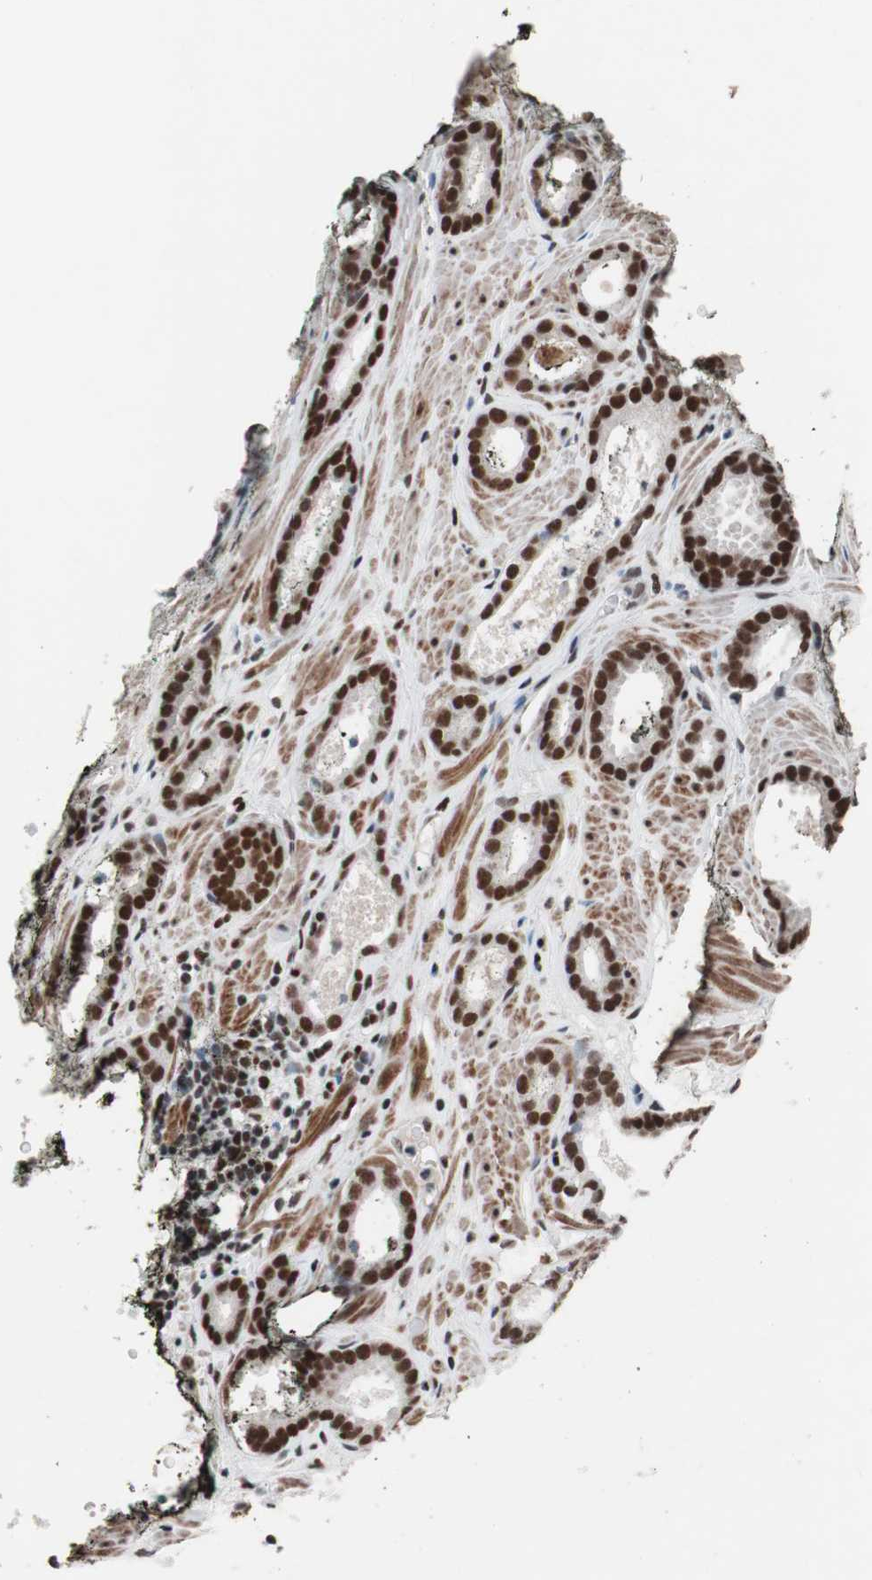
{"staining": {"intensity": "strong", "quantity": ">75%", "location": "nuclear"}, "tissue": "prostate cancer", "cell_type": "Tumor cells", "image_type": "cancer", "snomed": [{"axis": "morphology", "description": "Adenocarcinoma, Low grade"}, {"axis": "topography", "description": "Prostate"}], "caption": "Prostate cancer (adenocarcinoma (low-grade)) was stained to show a protein in brown. There is high levels of strong nuclear staining in about >75% of tumor cells.", "gene": "ARID1A", "patient": {"sex": "male", "age": 57}}